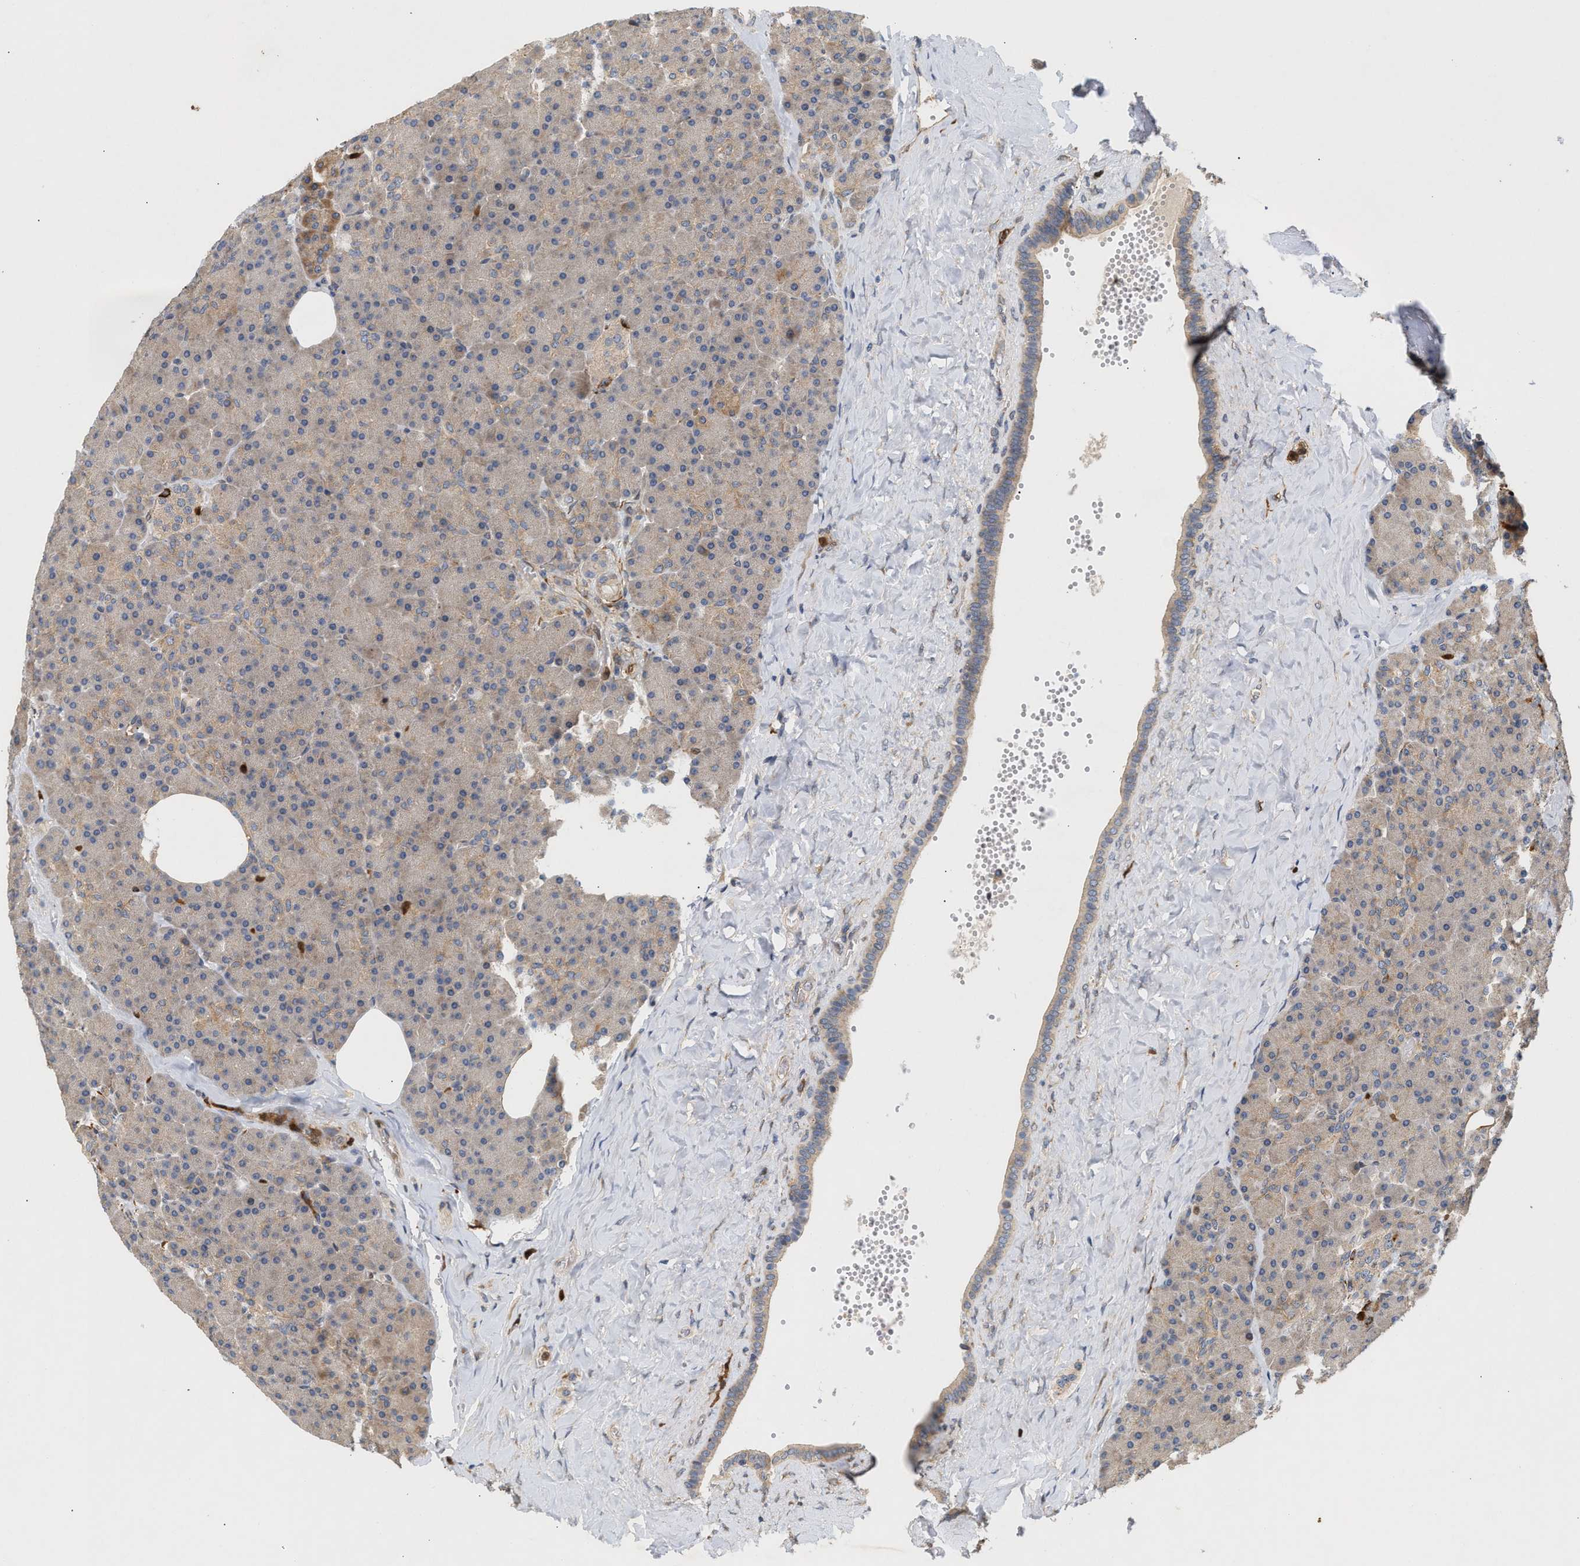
{"staining": {"intensity": "weak", "quantity": ">75%", "location": "cytoplasmic/membranous"}, "tissue": "pancreas", "cell_type": "Exocrine glandular cells", "image_type": "normal", "snomed": [{"axis": "morphology", "description": "Normal tissue, NOS"}, {"axis": "morphology", "description": "Carcinoid, malignant, NOS"}, {"axis": "topography", "description": "Pancreas"}], "caption": "An immunohistochemistry photomicrograph of unremarkable tissue is shown. Protein staining in brown labels weak cytoplasmic/membranous positivity in pancreas within exocrine glandular cells. The staining was performed using DAB (3,3'-diaminobenzidine), with brown indicating positive protein expression. Nuclei are stained blue with hematoxylin.", "gene": "PLCD1", "patient": {"sex": "female", "age": 35}}